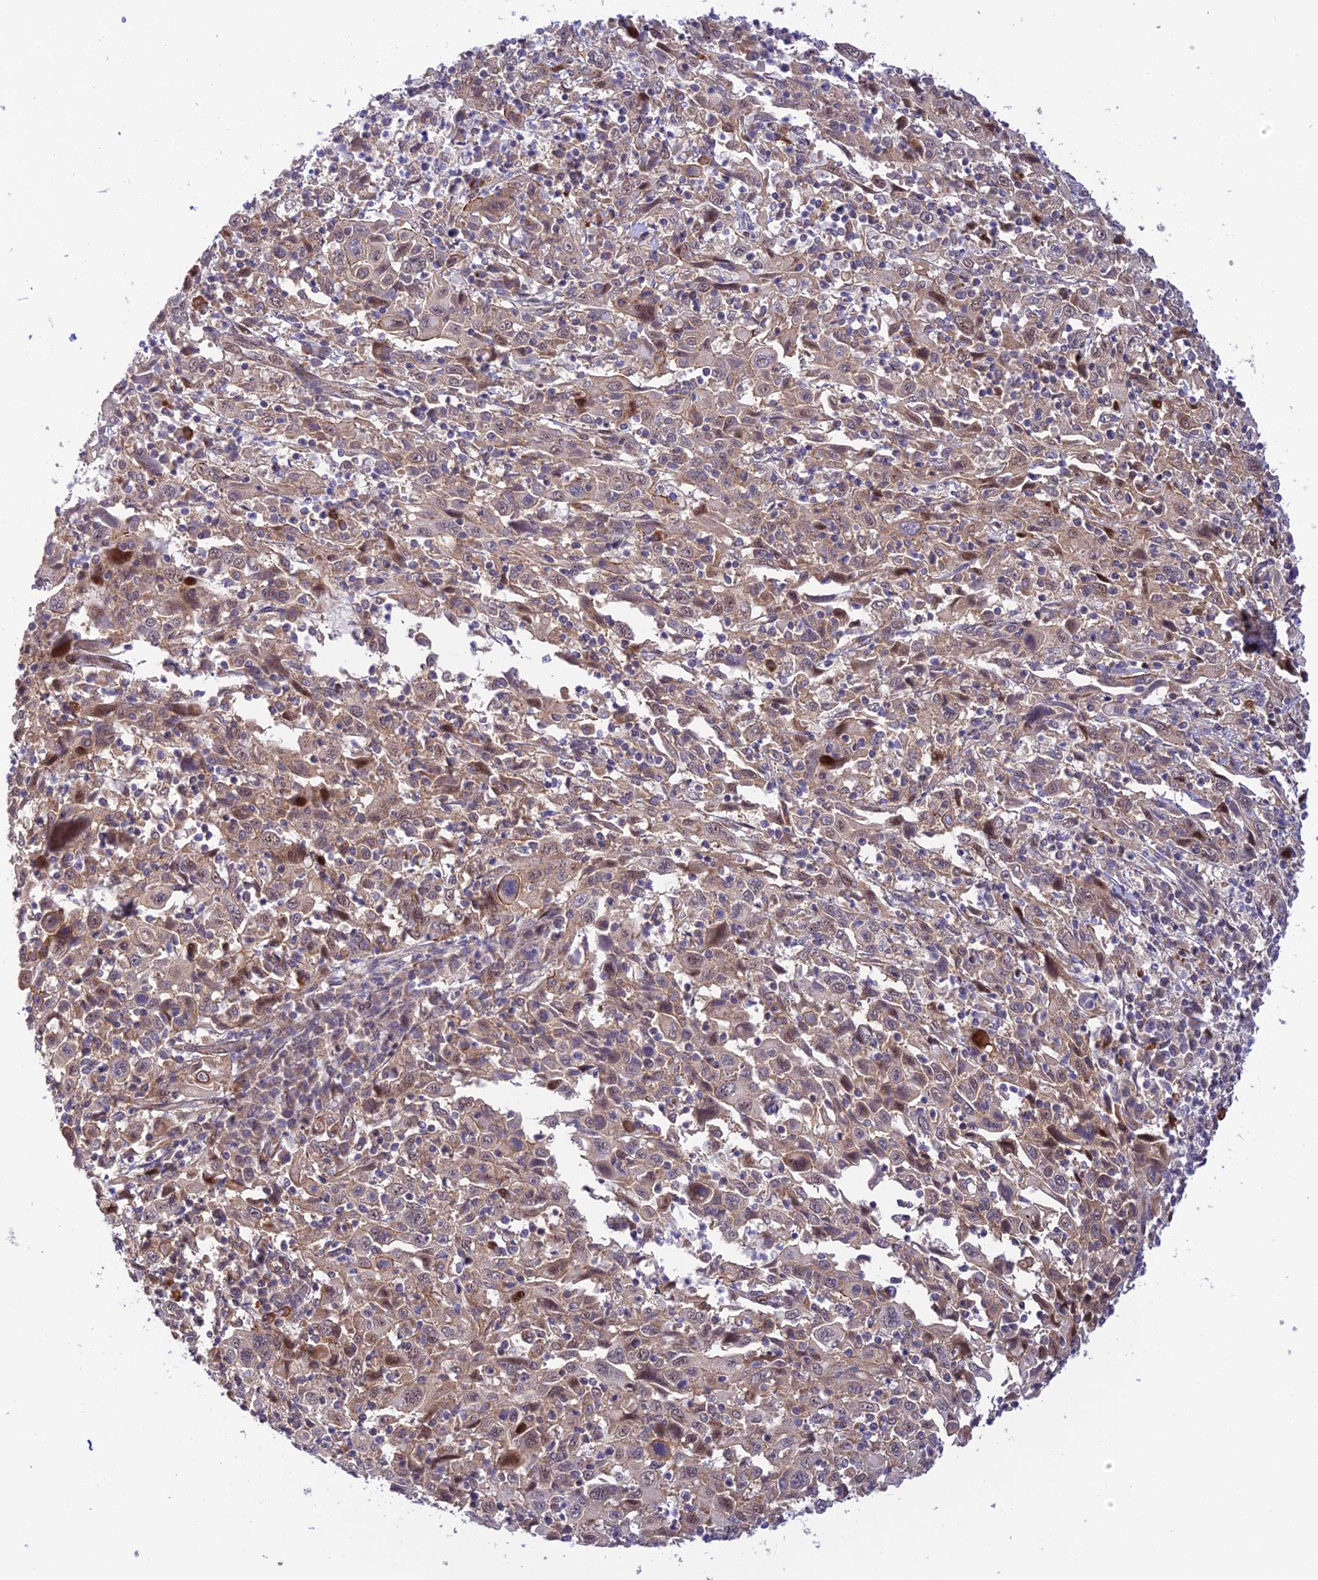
{"staining": {"intensity": "weak", "quantity": "25%-75%", "location": "cytoplasmic/membranous,nuclear"}, "tissue": "cervical cancer", "cell_type": "Tumor cells", "image_type": "cancer", "snomed": [{"axis": "morphology", "description": "Squamous cell carcinoma, NOS"}, {"axis": "topography", "description": "Cervix"}], "caption": "Tumor cells display weak cytoplasmic/membranous and nuclear positivity in about 25%-75% of cells in cervical squamous cell carcinoma.", "gene": "ZNF584", "patient": {"sex": "female", "age": 46}}